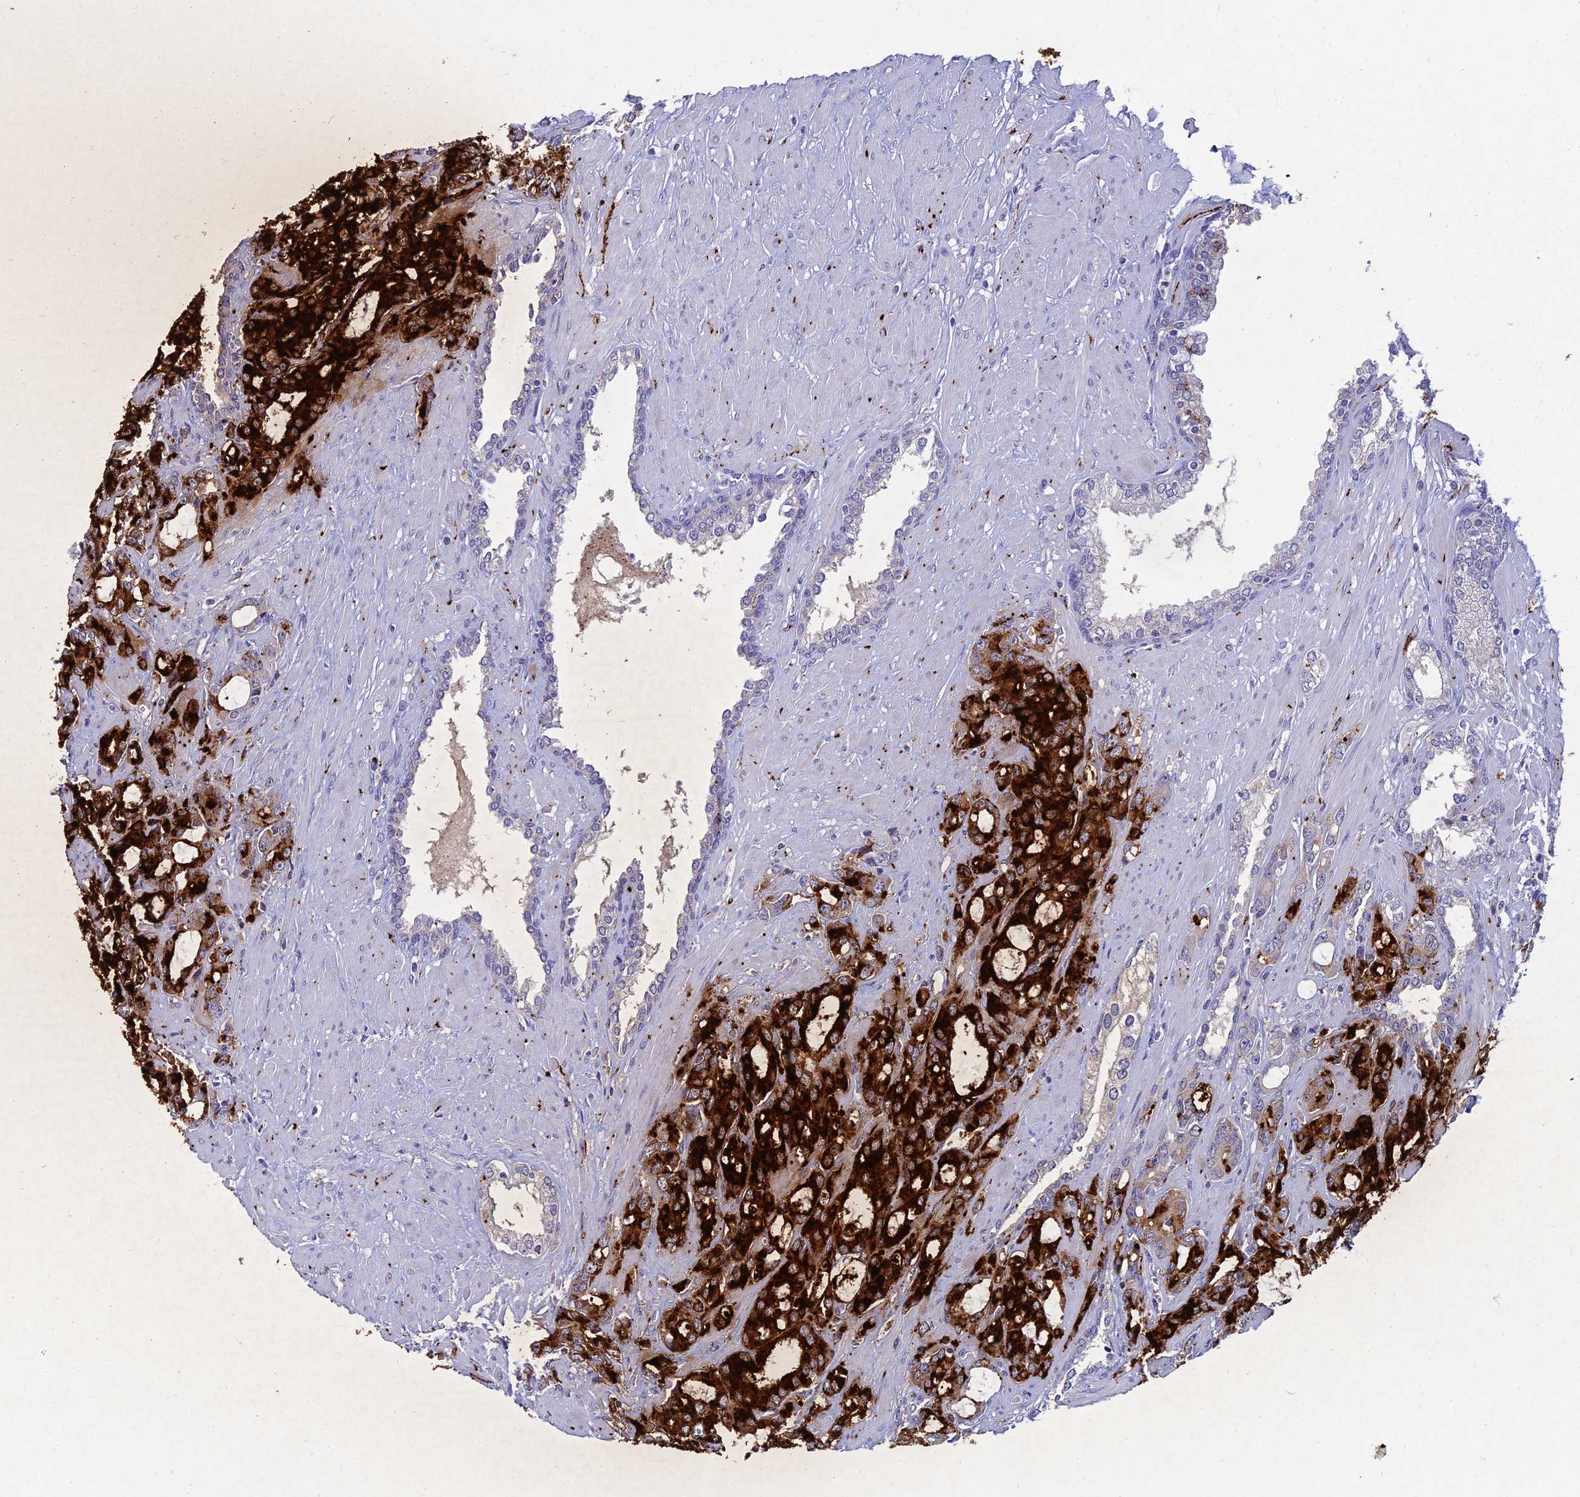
{"staining": {"intensity": "strong", "quantity": "25%-75%", "location": "cytoplasmic/membranous"}, "tissue": "prostate cancer", "cell_type": "Tumor cells", "image_type": "cancer", "snomed": [{"axis": "morphology", "description": "Adenocarcinoma, High grade"}, {"axis": "topography", "description": "Prostate"}], "caption": "Immunohistochemistry staining of prostate high-grade adenocarcinoma, which demonstrates high levels of strong cytoplasmic/membranous staining in approximately 25%-75% of tumor cells indicating strong cytoplasmic/membranous protein staining. The staining was performed using DAB (brown) for protein detection and nuclei were counterstained in hematoxylin (blue).", "gene": "NPY", "patient": {"sex": "male", "age": 72}}